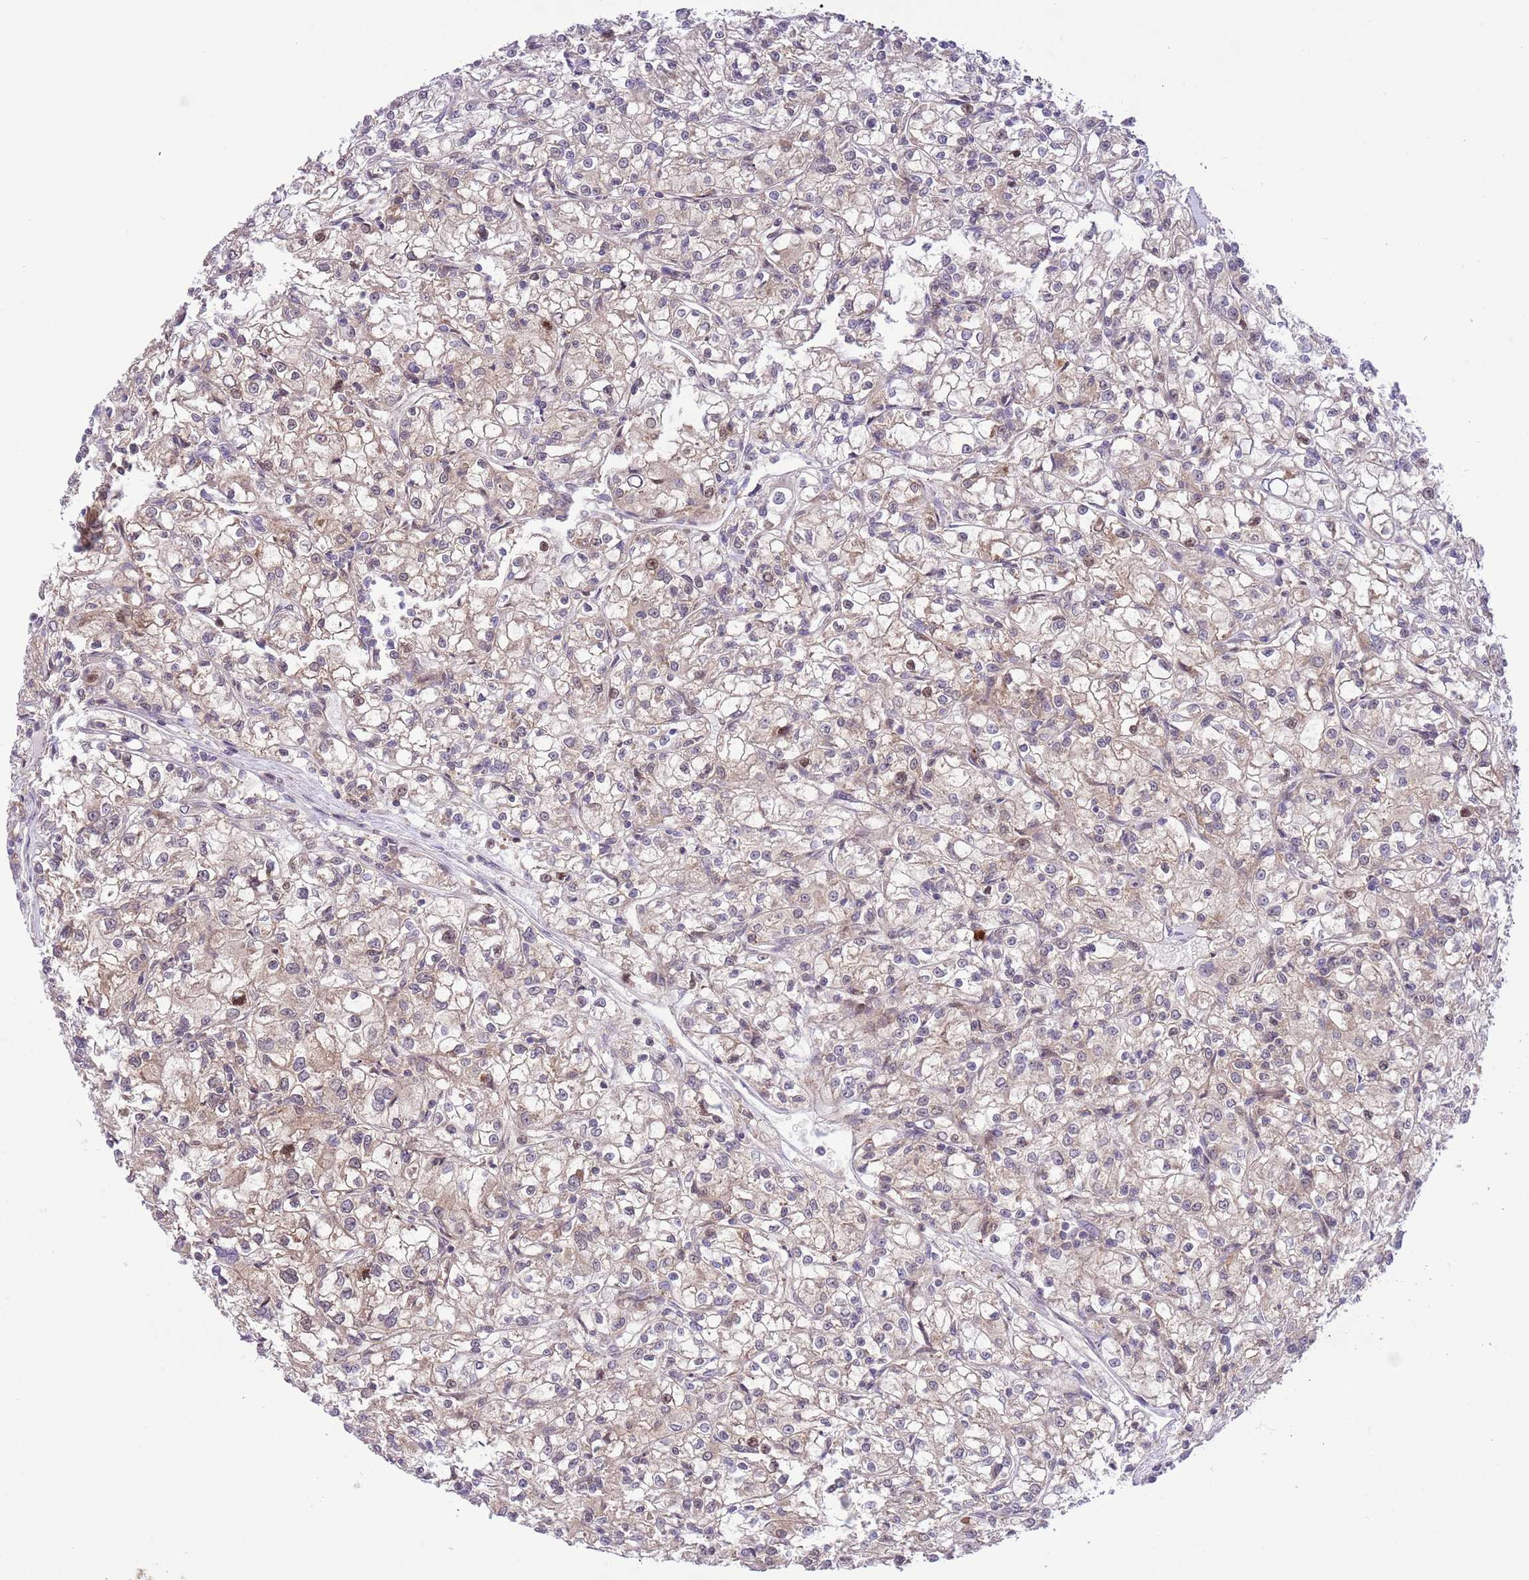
{"staining": {"intensity": "weak", "quantity": "25%-75%", "location": "cytoplasmic/membranous"}, "tissue": "renal cancer", "cell_type": "Tumor cells", "image_type": "cancer", "snomed": [{"axis": "morphology", "description": "Adenocarcinoma, NOS"}, {"axis": "topography", "description": "Kidney"}], "caption": "Immunohistochemical staining of human renal cancer exhibits low levels of weak cytoplasmic/membranous staining in about 25%-75% of tumor cells.", "gene": "HDHD2", "patient": {"sex": "female", "age": 59}}